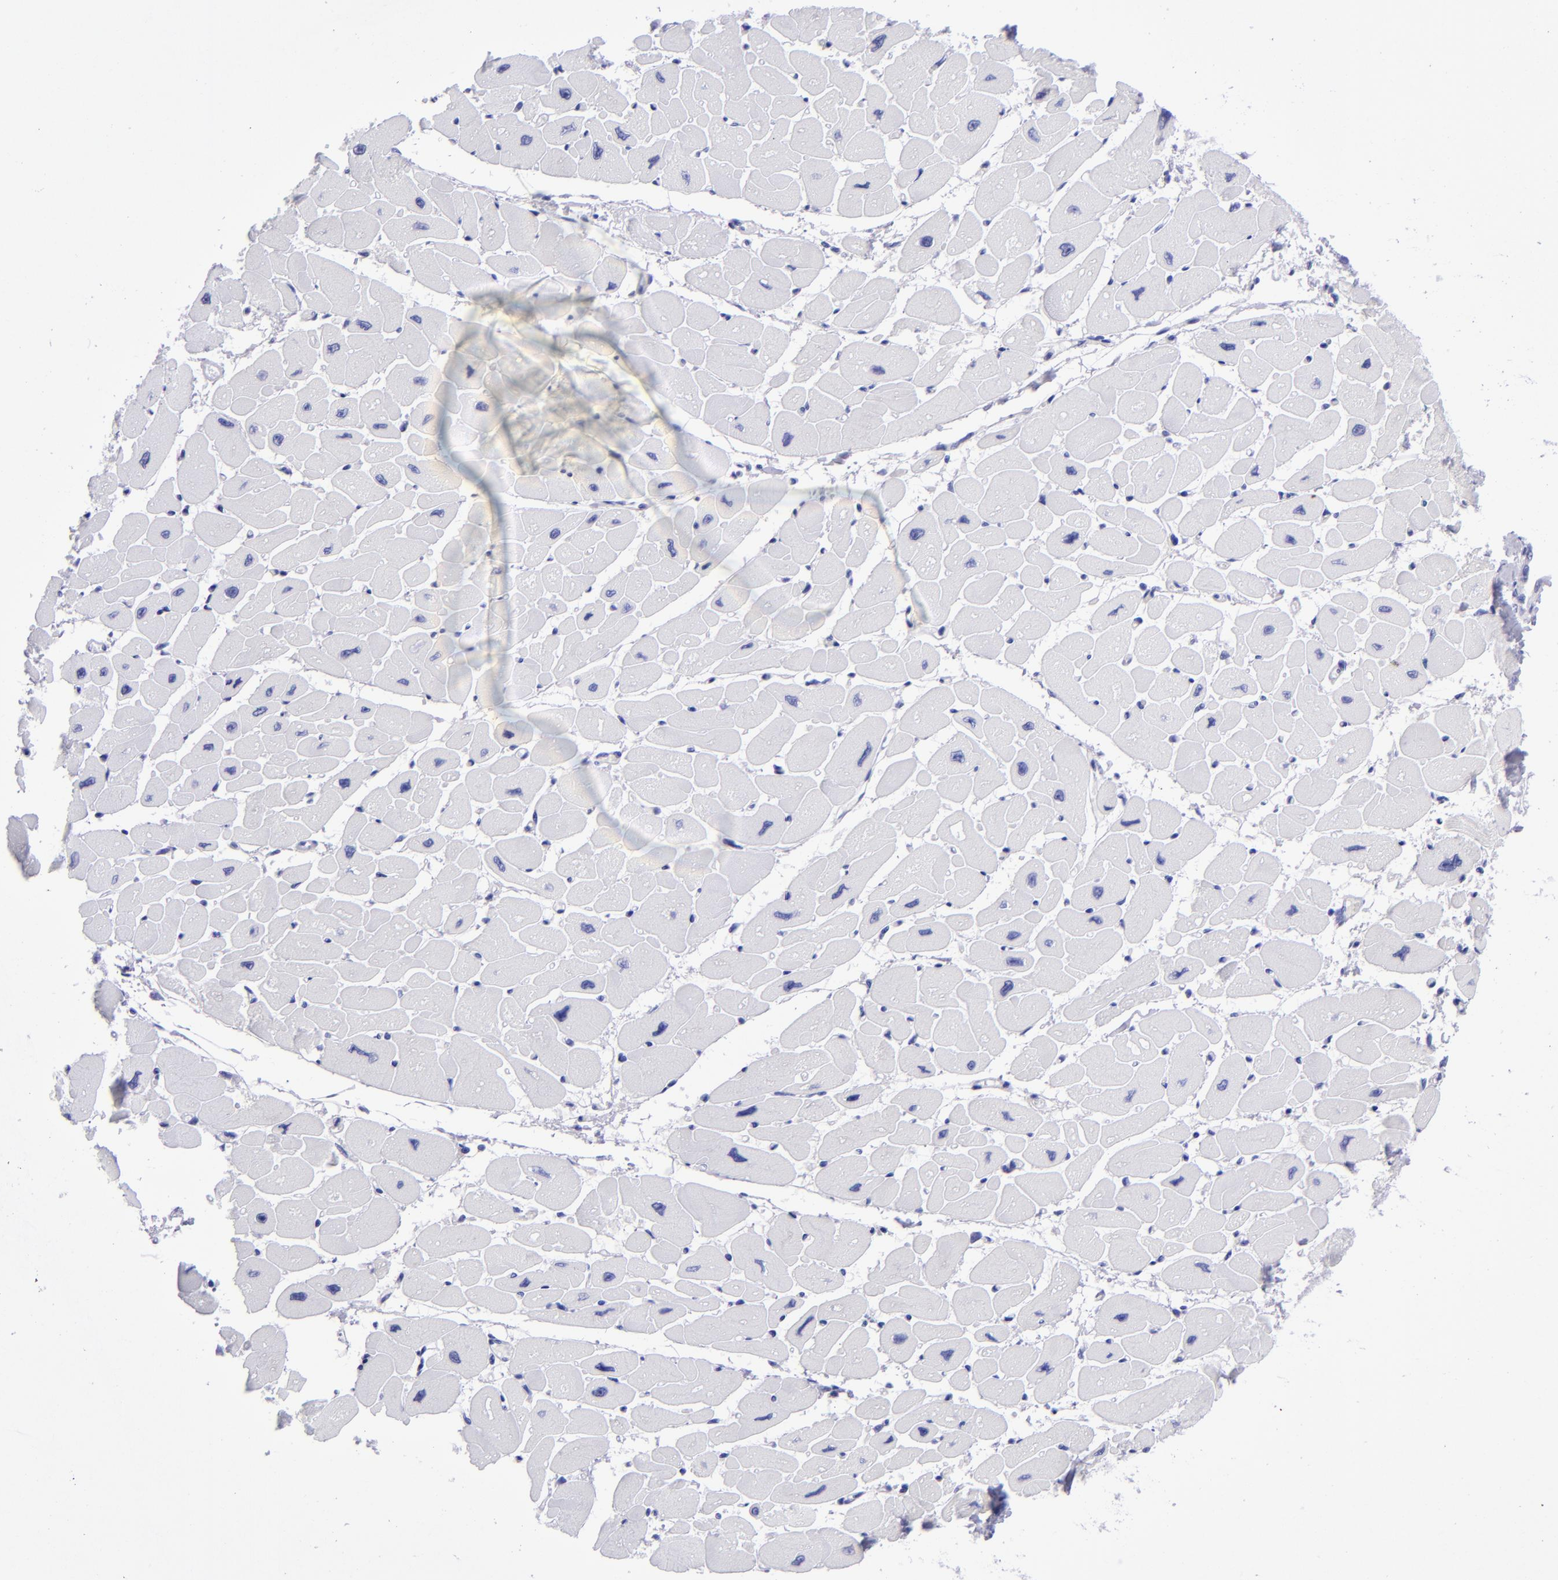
{"staining": {"intensity": "negative", "quantity": "none", "location": "none"}, "tissue": "heart muscle", "cell_type": "Cardiomyocytes", "image_type": "normal", "snomed": [{"axis": "morphology", "description": "Normal tissue, NOS"}, {"axis": "topography", "description": "Heart"}], "caption": "Immunohistochemical staining of benign heart muscle reveals no significant positivity in cardiomyocytes. (DAB IHC visualized using brightfield microscopy, high magnification).", "gene": "TYRP1", "patient": {"sex": "female", "age": 54}}